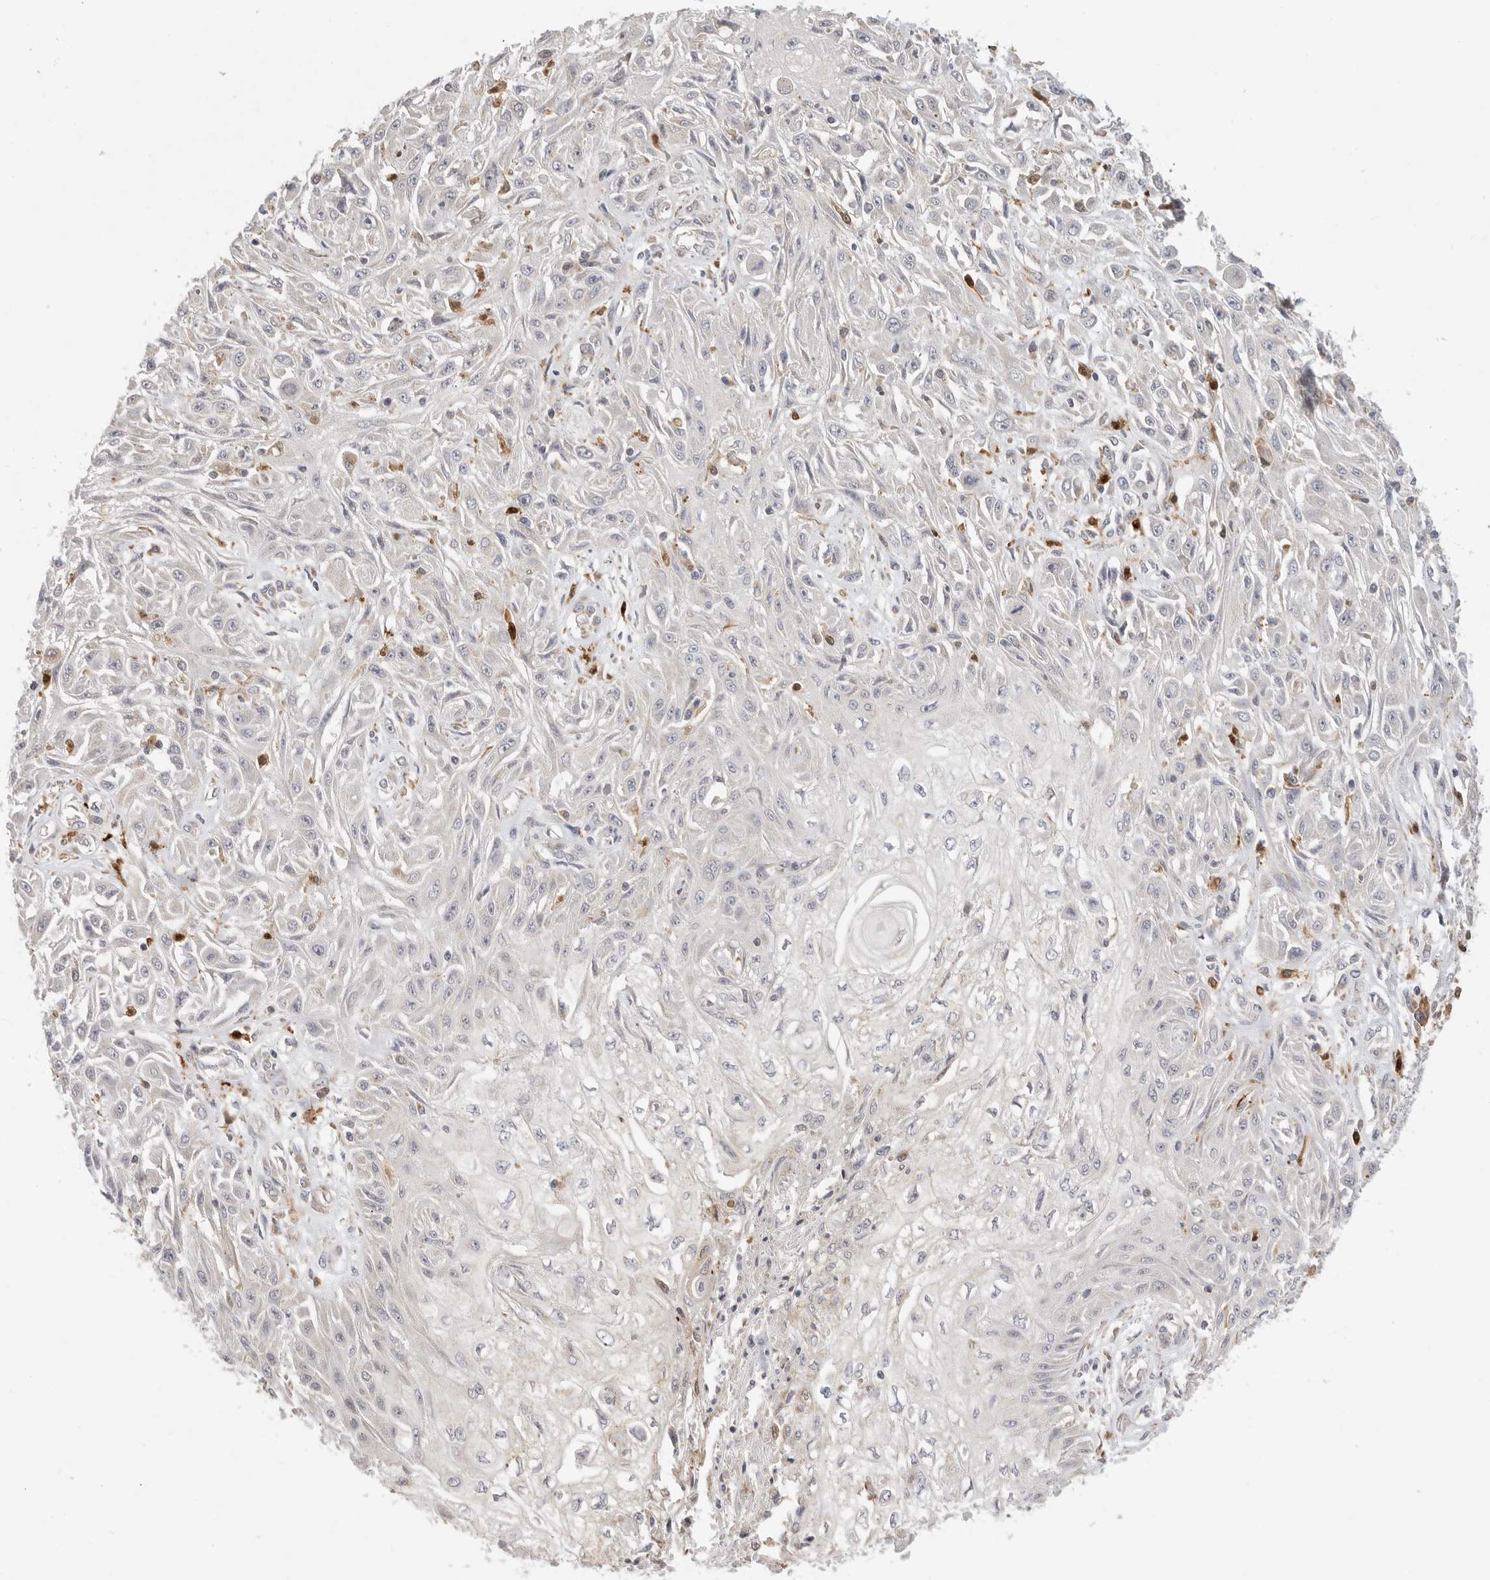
{"staining": {"intensity": "negative", "quantity": "none", "location": "none"}, "tissue": "skin cancer", "cell_type": "Tumor cells", "image_type": "cancer", "snomed": [{"axis": "morphology", "description": "Squamous cell carcinoma, NOS"}, {"axis": "morphology", "description": "Squamous cell carcinoma, metastatic, NOS"}, {"axis": "topography", "description": "Skin"}, {"axis": "topography", "description": "Lymph node"}], "caption": "Immunohistochemistry histopathology image of human skin squamous cell carcinoma stained for a protein (brown), which exhibits no expression in tumor cells. The staining was performed using DAB to visualize the protein expression in brown, while the nuclei were stained in blue with hematoxylin (Magnification: 20x).", "gene": "USH1C", "patient": {"sex": "male", "age": 75}}